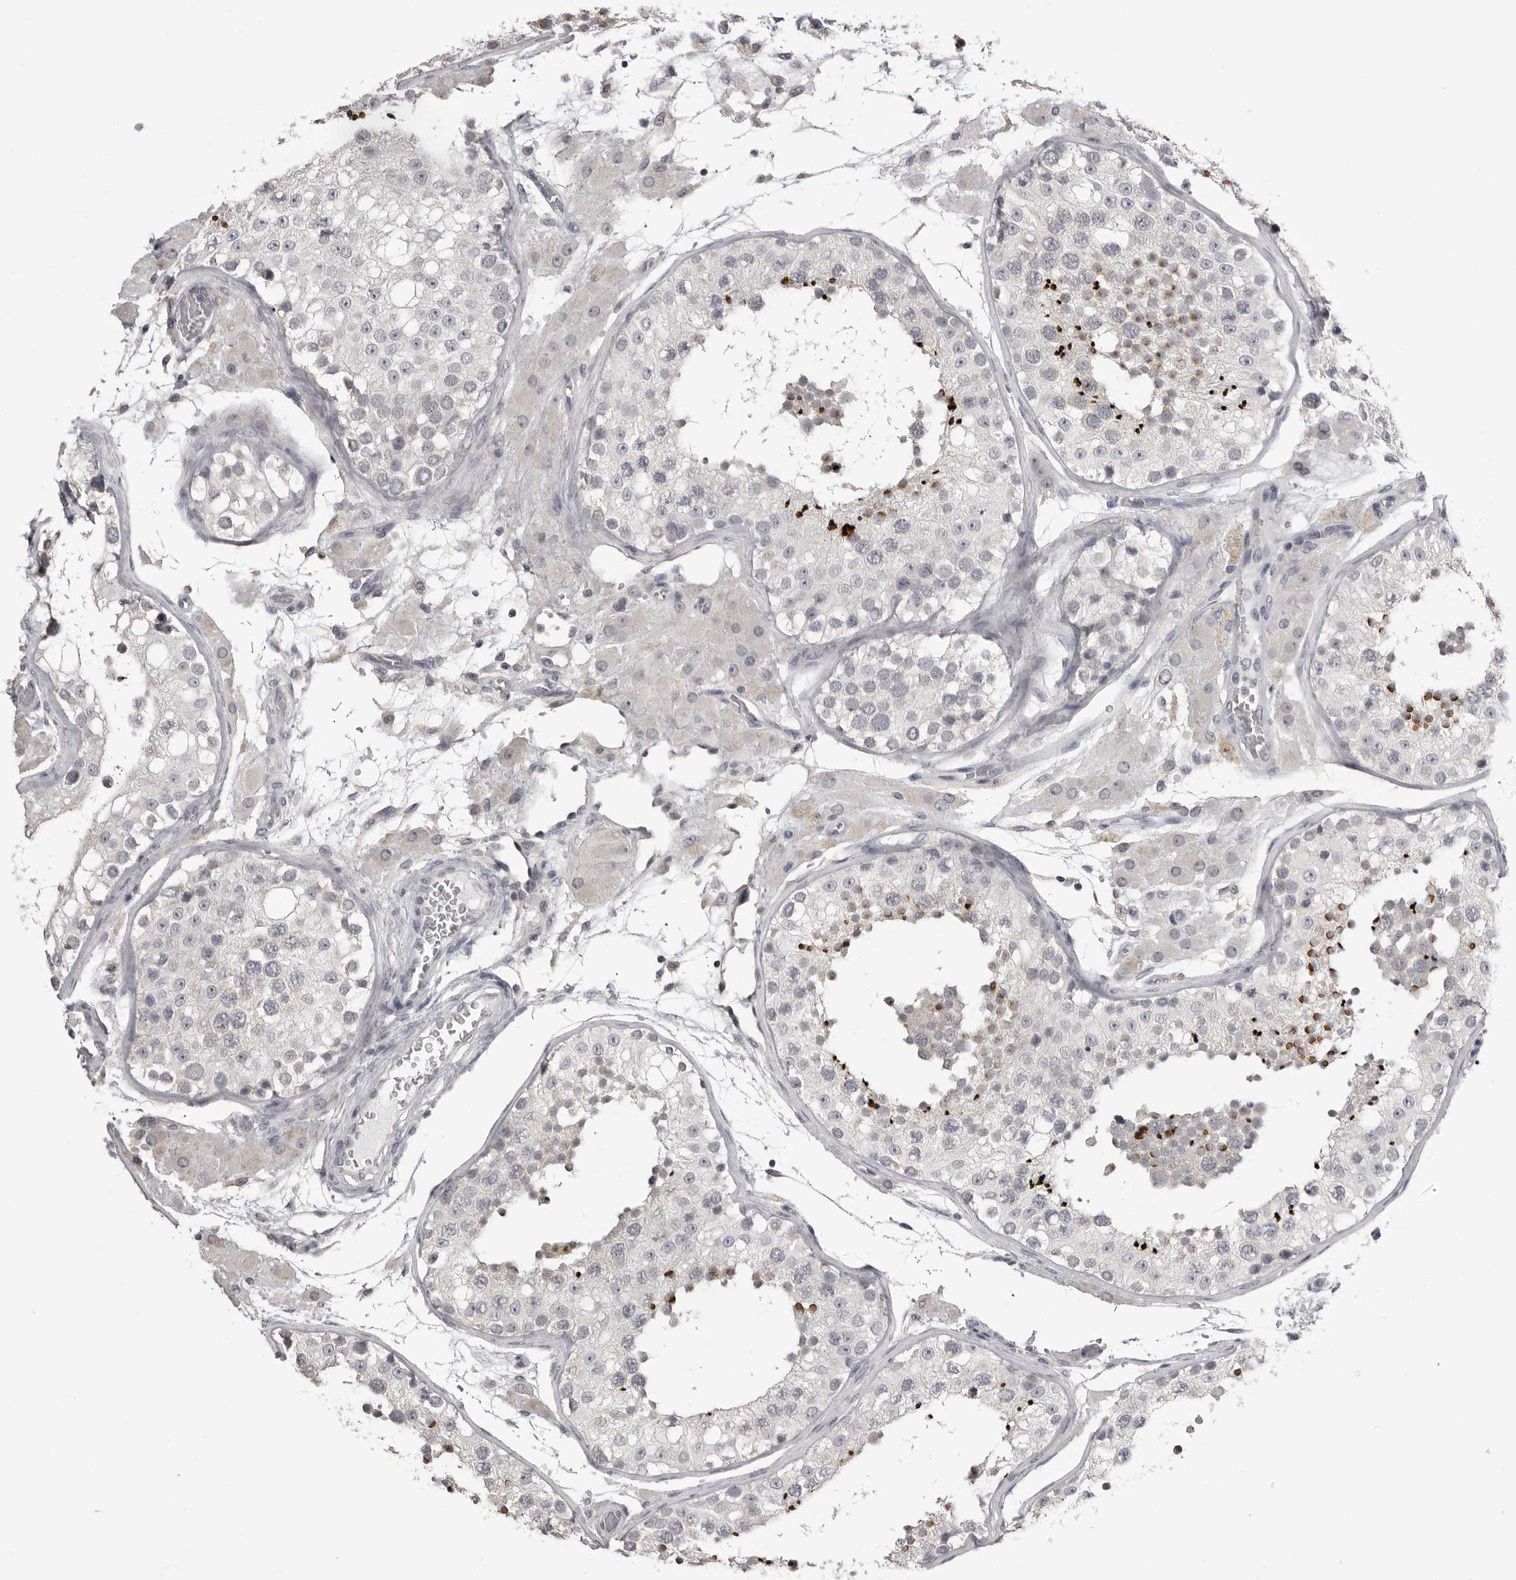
{"staining": {"intensity": "moderate", "quantity": "<25%", "location": "cytoplasmic/membranous,nuclear"}, "tissue": "testis", "cell_type": "Cells in seminiferous ducts", "image_type": "normal", "snomed": [{"axis": "morphology", "description": "Normal tissue, NOS"}, {"axis": "topography", "description": "Testis"}], "caption": "Brown immunohistochemical staining in benign testis exhibits moderate cytoplasmic/membranous,nuclear staining in approximately <25% of cells in seminiferous ducts.", "gene": "GPN2", "patient": {"sex": "male", "age": 26}}